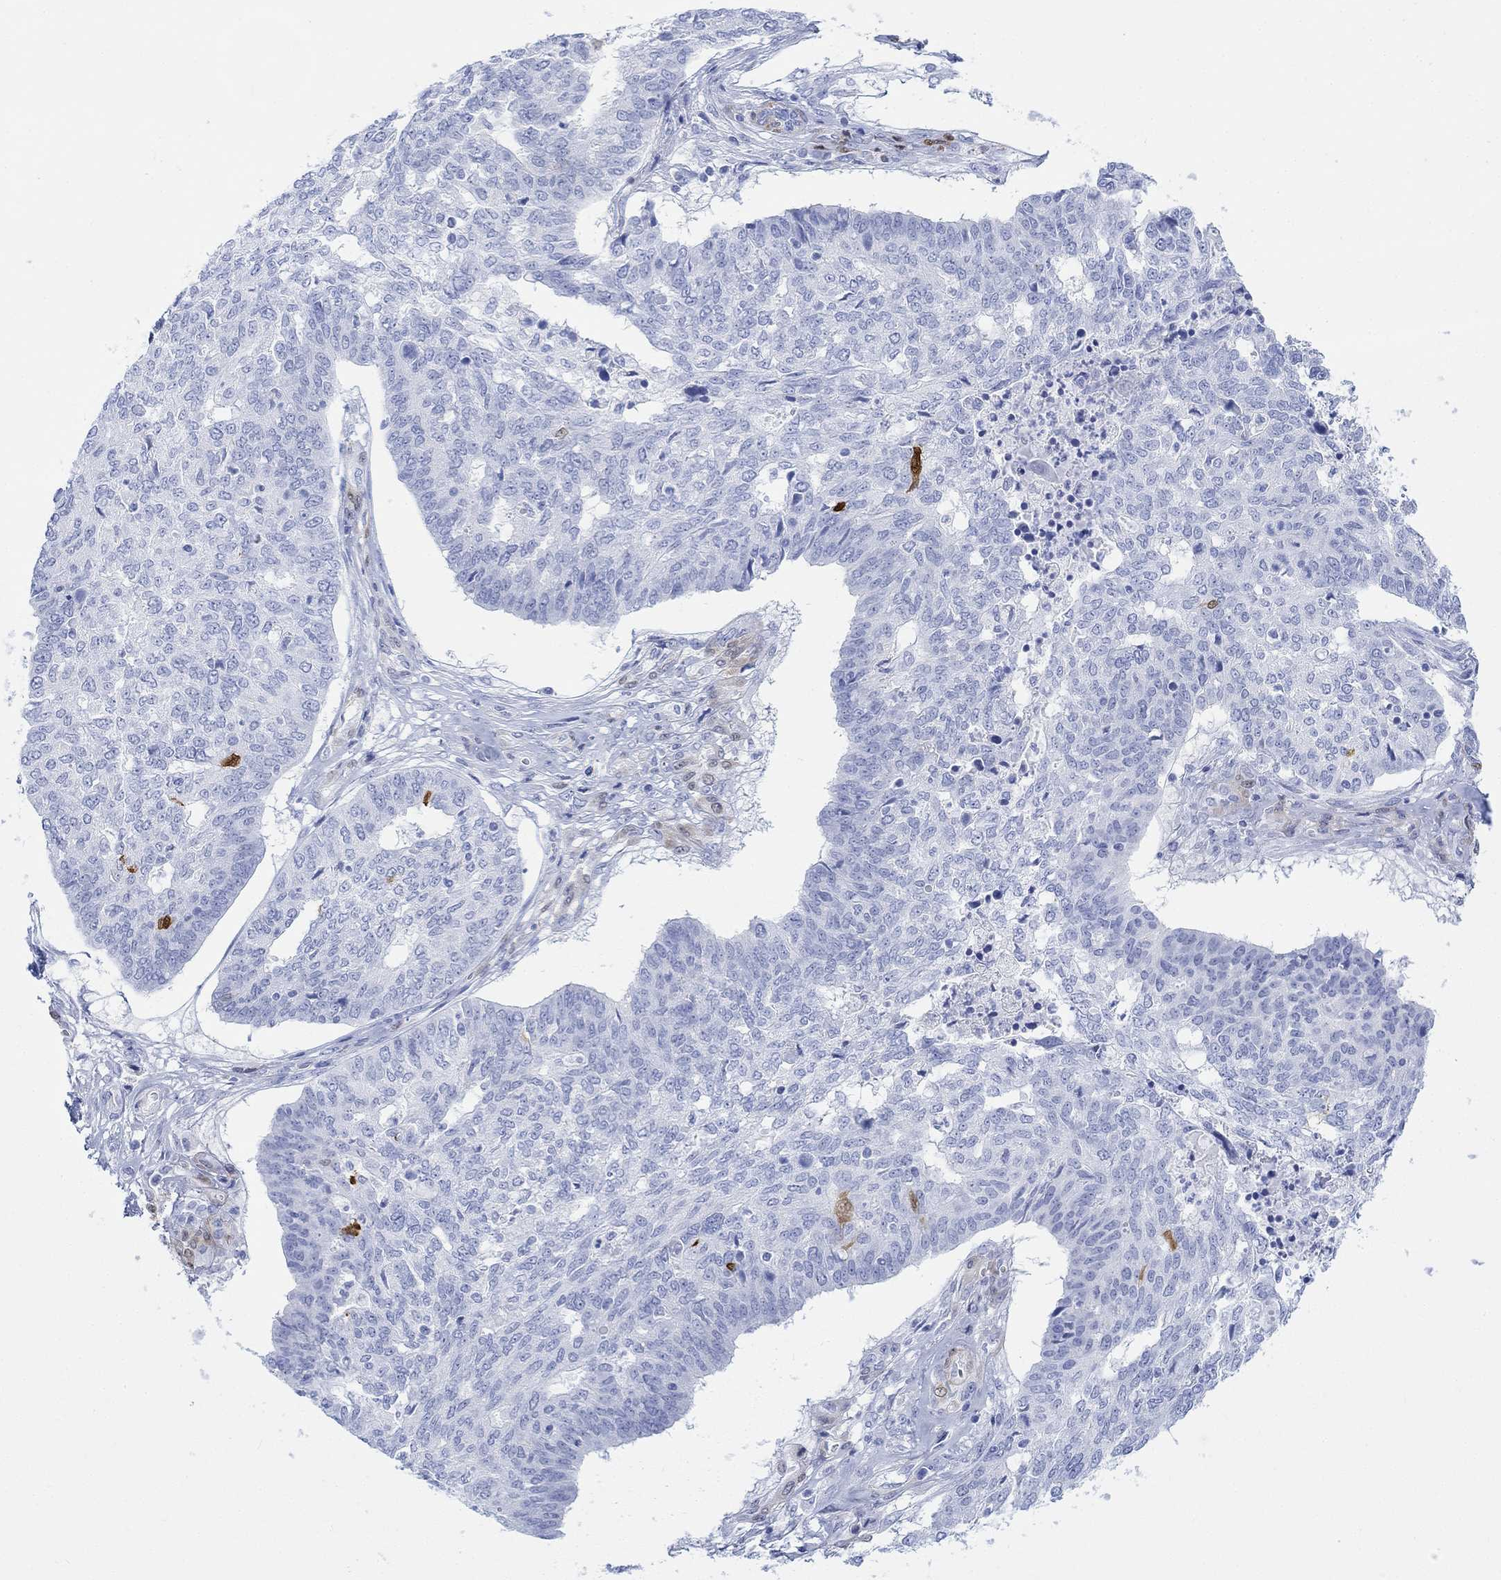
{"staining": {"intensity": "strong", "quantity": "<25%", "location": "cytoplasmic/membranous,nuclear"}, "tissue": "ovarian cancer", "cell_type": "Tumor cells", "image_type": "cancer", "snomed": [{"axis": "morphology", "description": "Cystadenocarcinoma, serous, NOS"}, {"axis": "topography", "description": "Ovary"}], "caption": "High-magnification brightfield microscopy of serous cystadenocarcinoma (ovarian) stained with DAB (brown) and counterstained with hematoxylin (blue). tumor cells exhibit strong cytoplasmic/membranous and nuclear expression is appreciated in approximately<25% of cells. (Brightfield microscopy of DAB IHC at high magnification).", "gene": "TPPP3", "patient": {"sex": "female", "age": 67}}